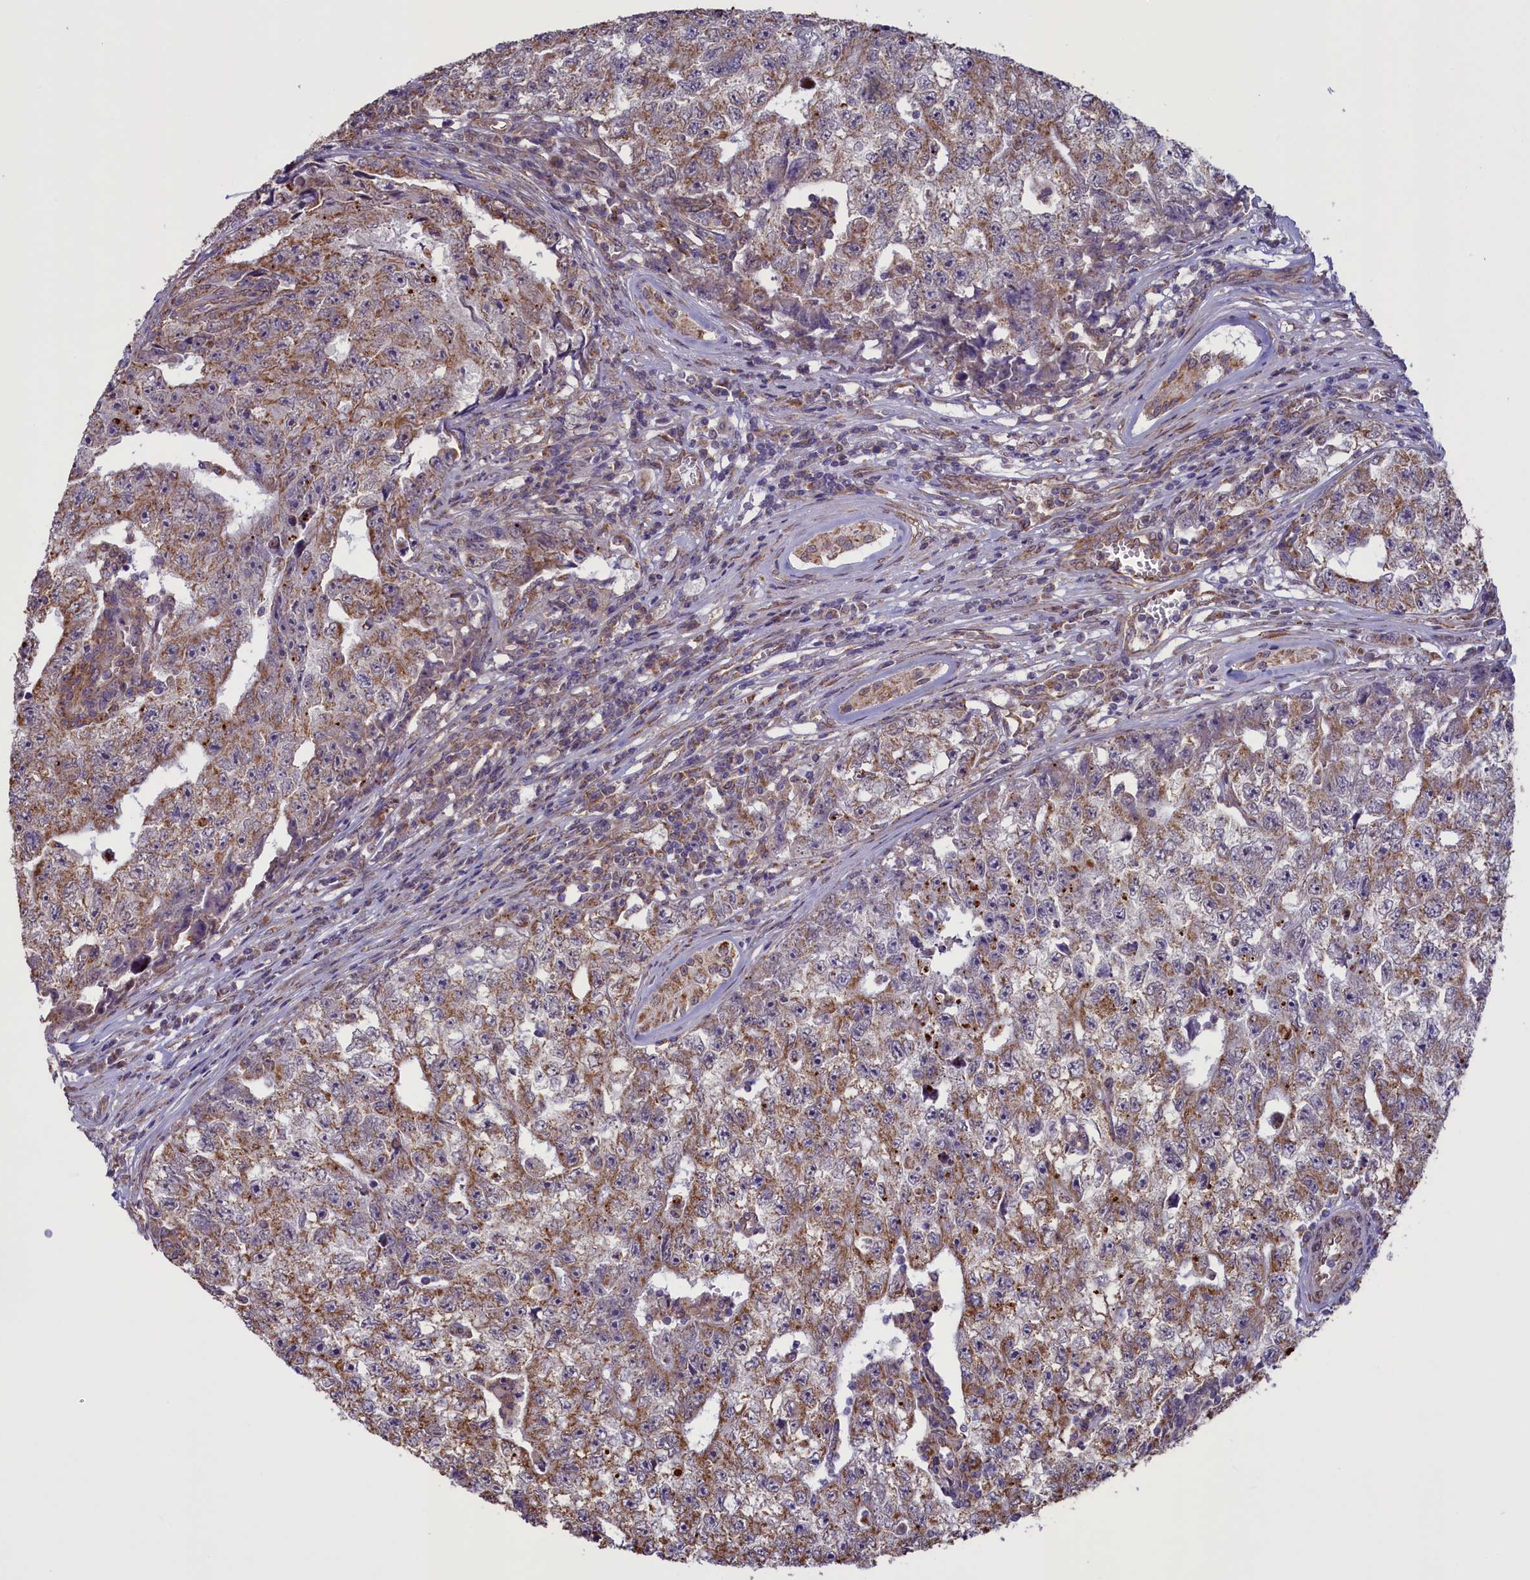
{"staining": {"intensity": "moderate", "quantity": ">75%", "location": "cytoplasmic/membranous"}, "tissue": "testis cancer", "cell_type": "Tumor cells", "image_type": "cancer", "snomed": [{"axis": "morphology", "description": "Carcinoma, Embryonal, NOS"}, {"axis": "topography", "description": "Testis"}], "caption": "A high-resolution histopathology image shows immunohistochemistry (IHC) staining of embryonal carcinoma (testis), which shows moderate cytoplasmic/membranous staining in approximately >75% of tumor cells.", "gene": "ACAD8", "patient": {"sex": "male", "age": 17}}